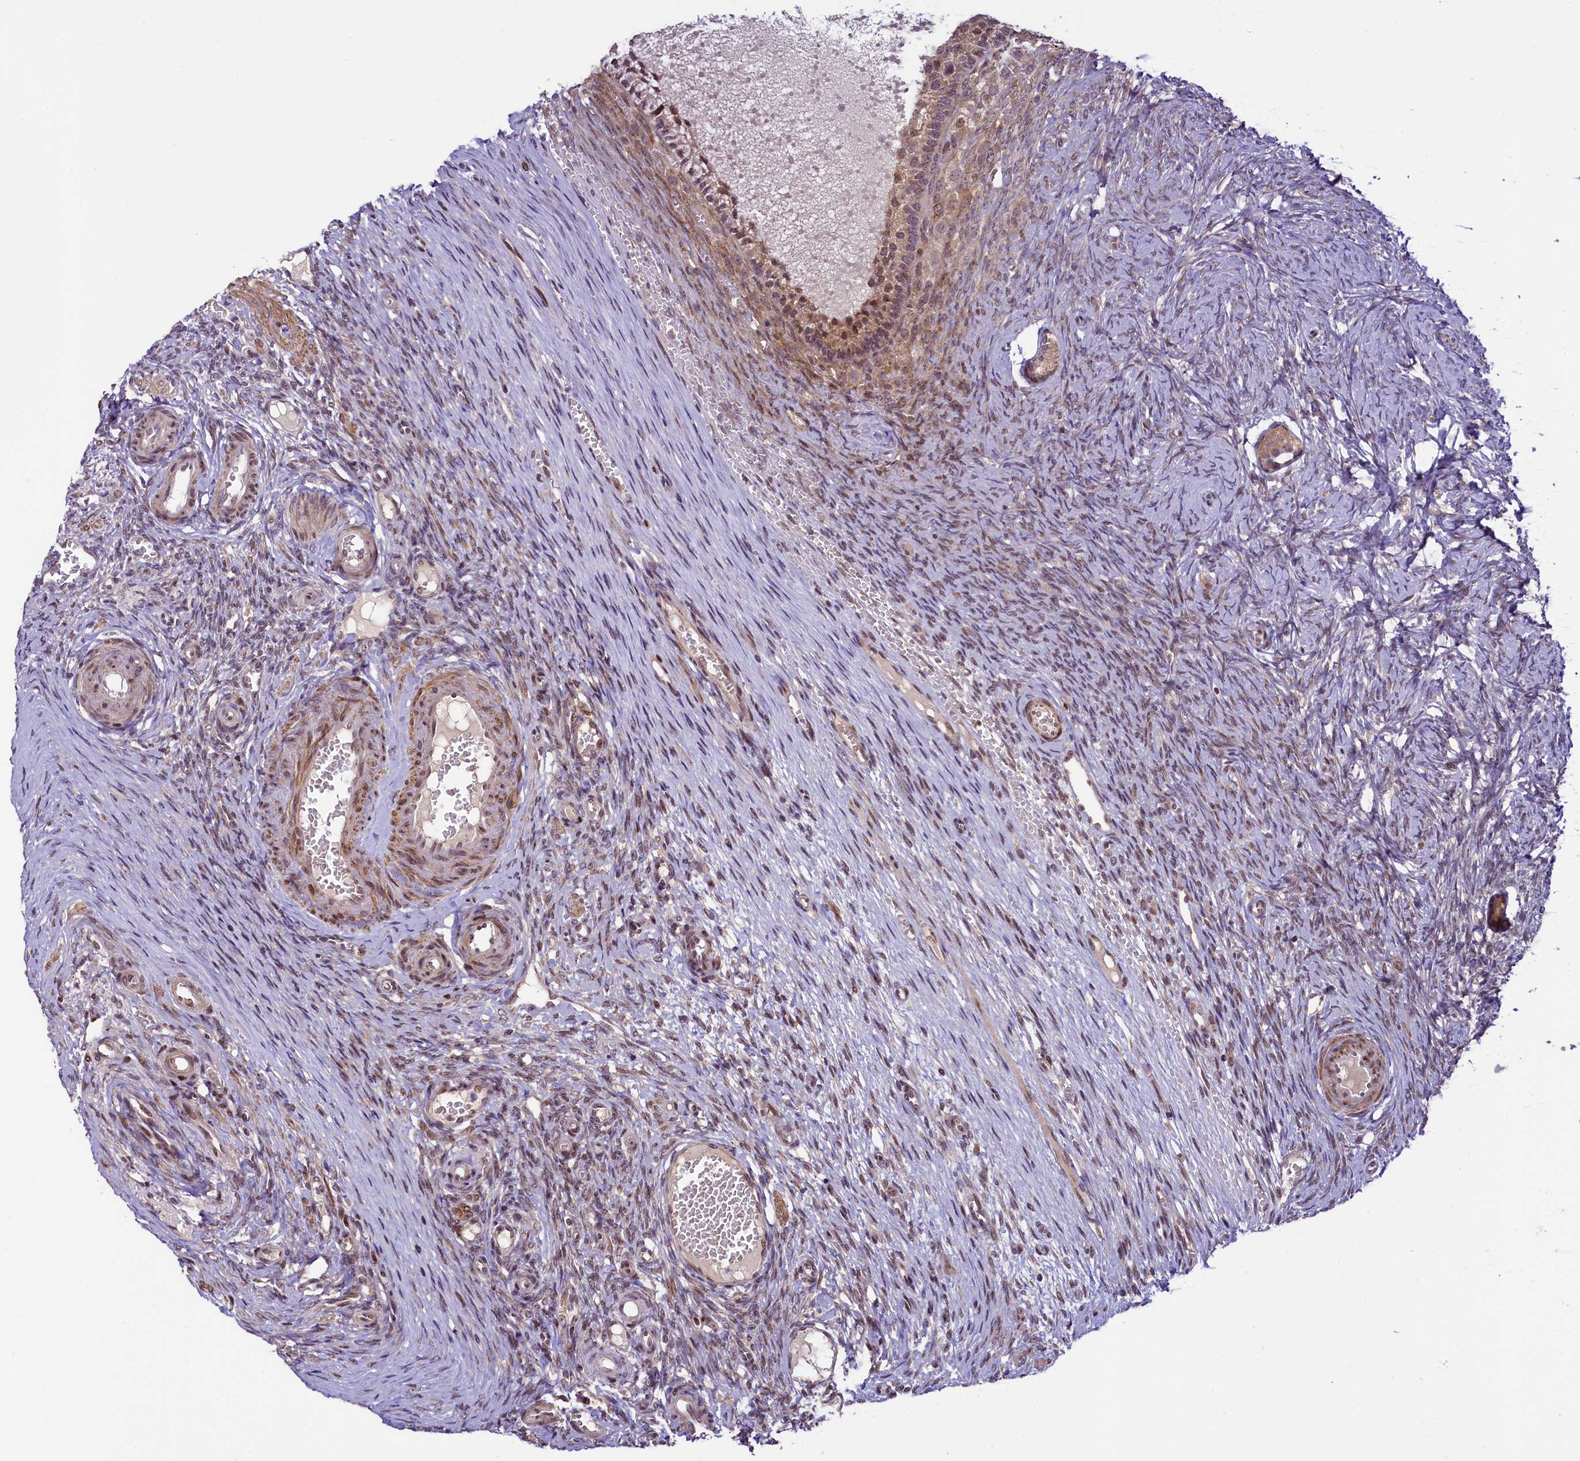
{"staining": {"intensity": "weak", "quantity": ">75%", "location": "cytoplasmic/membranous"}, "tissue": "ovary", "cell_type": "Follicle cells", "image_type": "normal", "snomed": [{"axis": "morphology", "description": "Adenocarcinoma, NOS"}, {"axis": "topography", "description": "Endometrium"}], "caption": "About >75% of follicle cells in unremarkable human ovary reveal weak cytoplasmic/membranous protein positivity as visualized by brown immunohistochemical staining.", "gene": "RBBP8", "patient": {"sex": "female", "age": 32}}